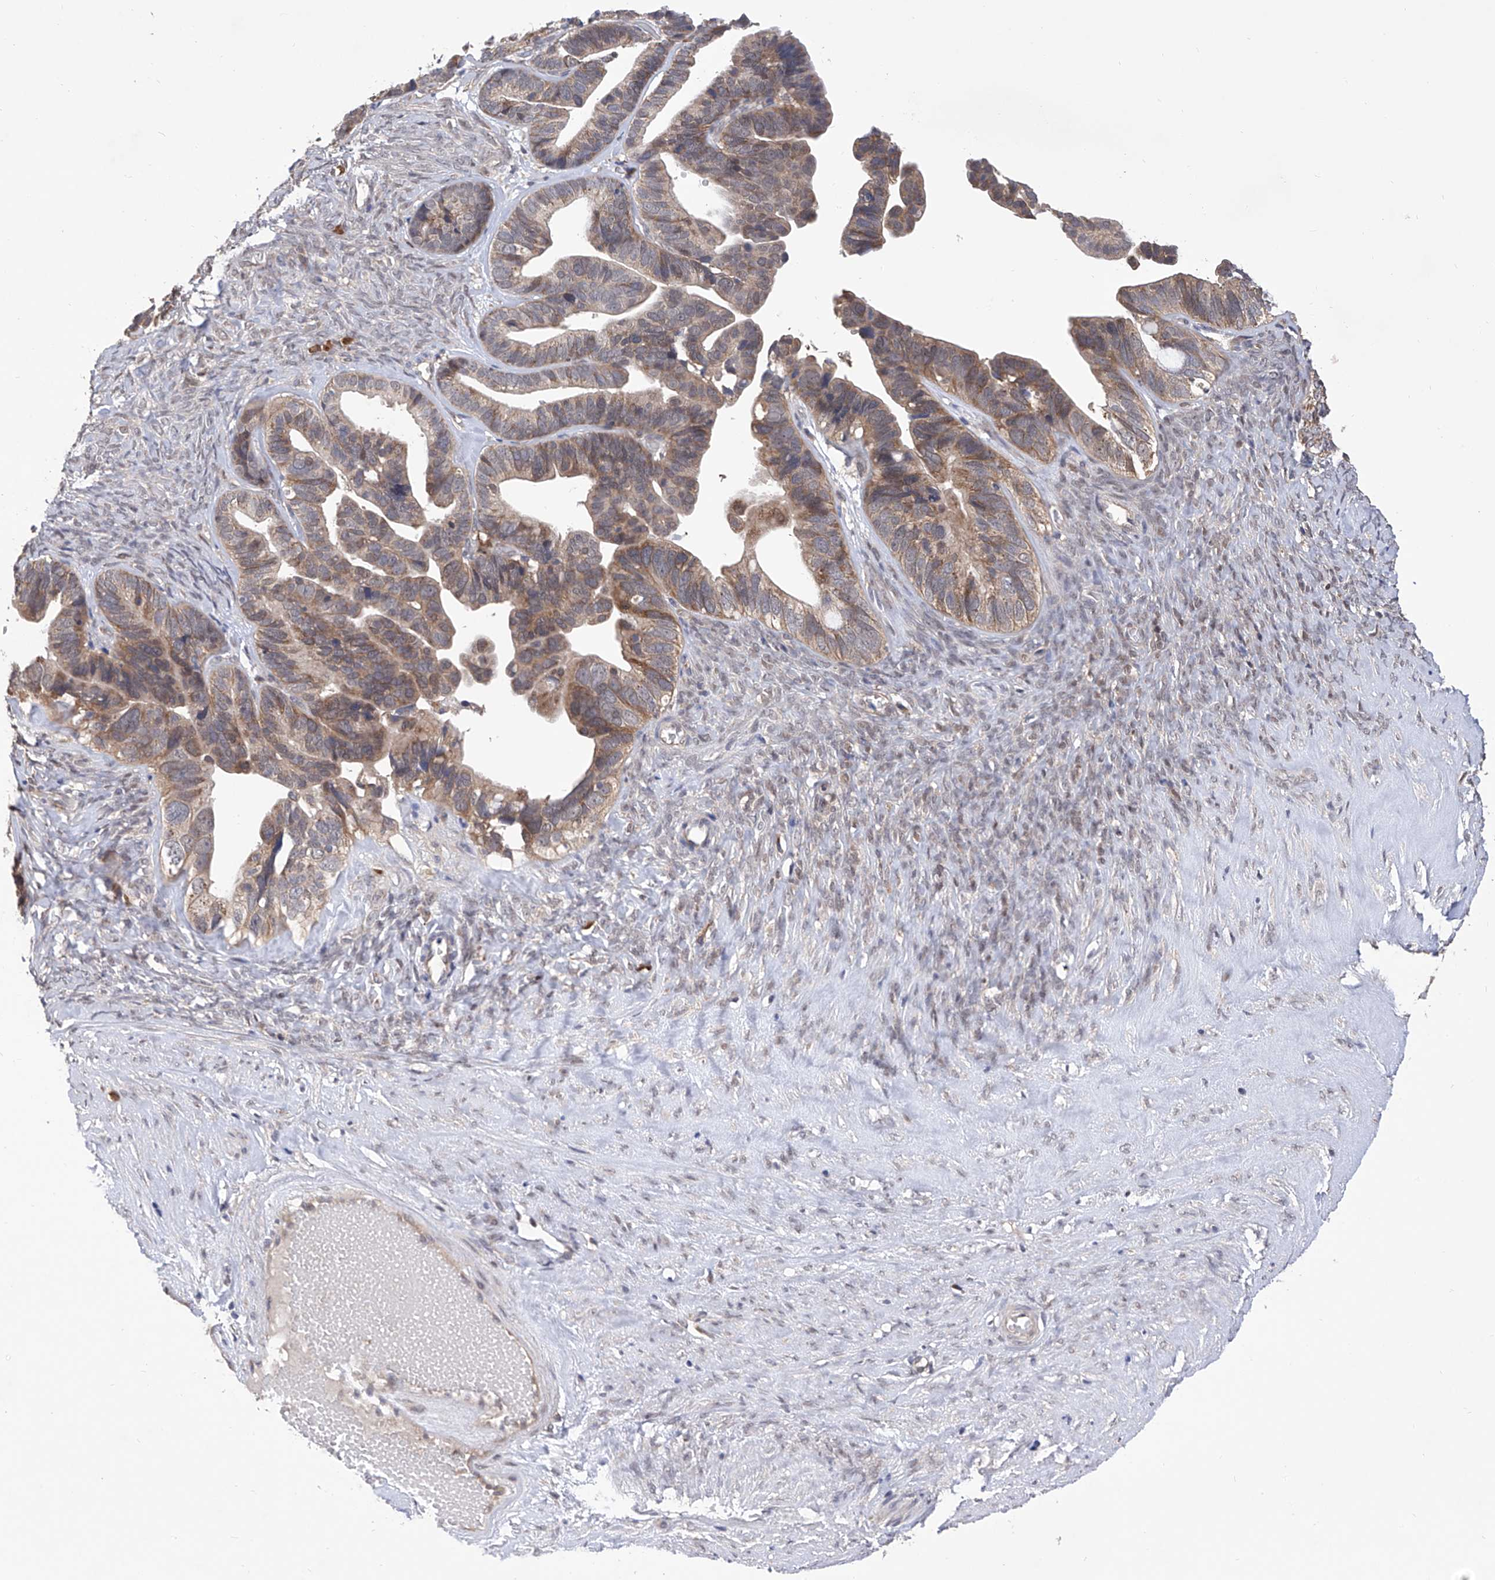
{"staining": {"intensity": "moderate", "quantity": ">75%", "location": "cytoplasmic/membranous"}, "tissue": "ovarian cancer", "cell_type": "Tumor cells", "image_type": "cancer", "snomed": [{"axis": "morphology", "description": "Cystadenocarcinoma, serous, NOS"}, {"axis": "topography", "description": "Ovary"}], "caption": "Ovarian serous cystadenocarcinoma stained with DAB (3,3'-diaminobenzidine) IHC shows medium levels of moderate cytoplasmic/membranous positivity in approximately >75% of tumor cells.", "gene": "USP45", "patient": {"sex": "female", "age": 56}}